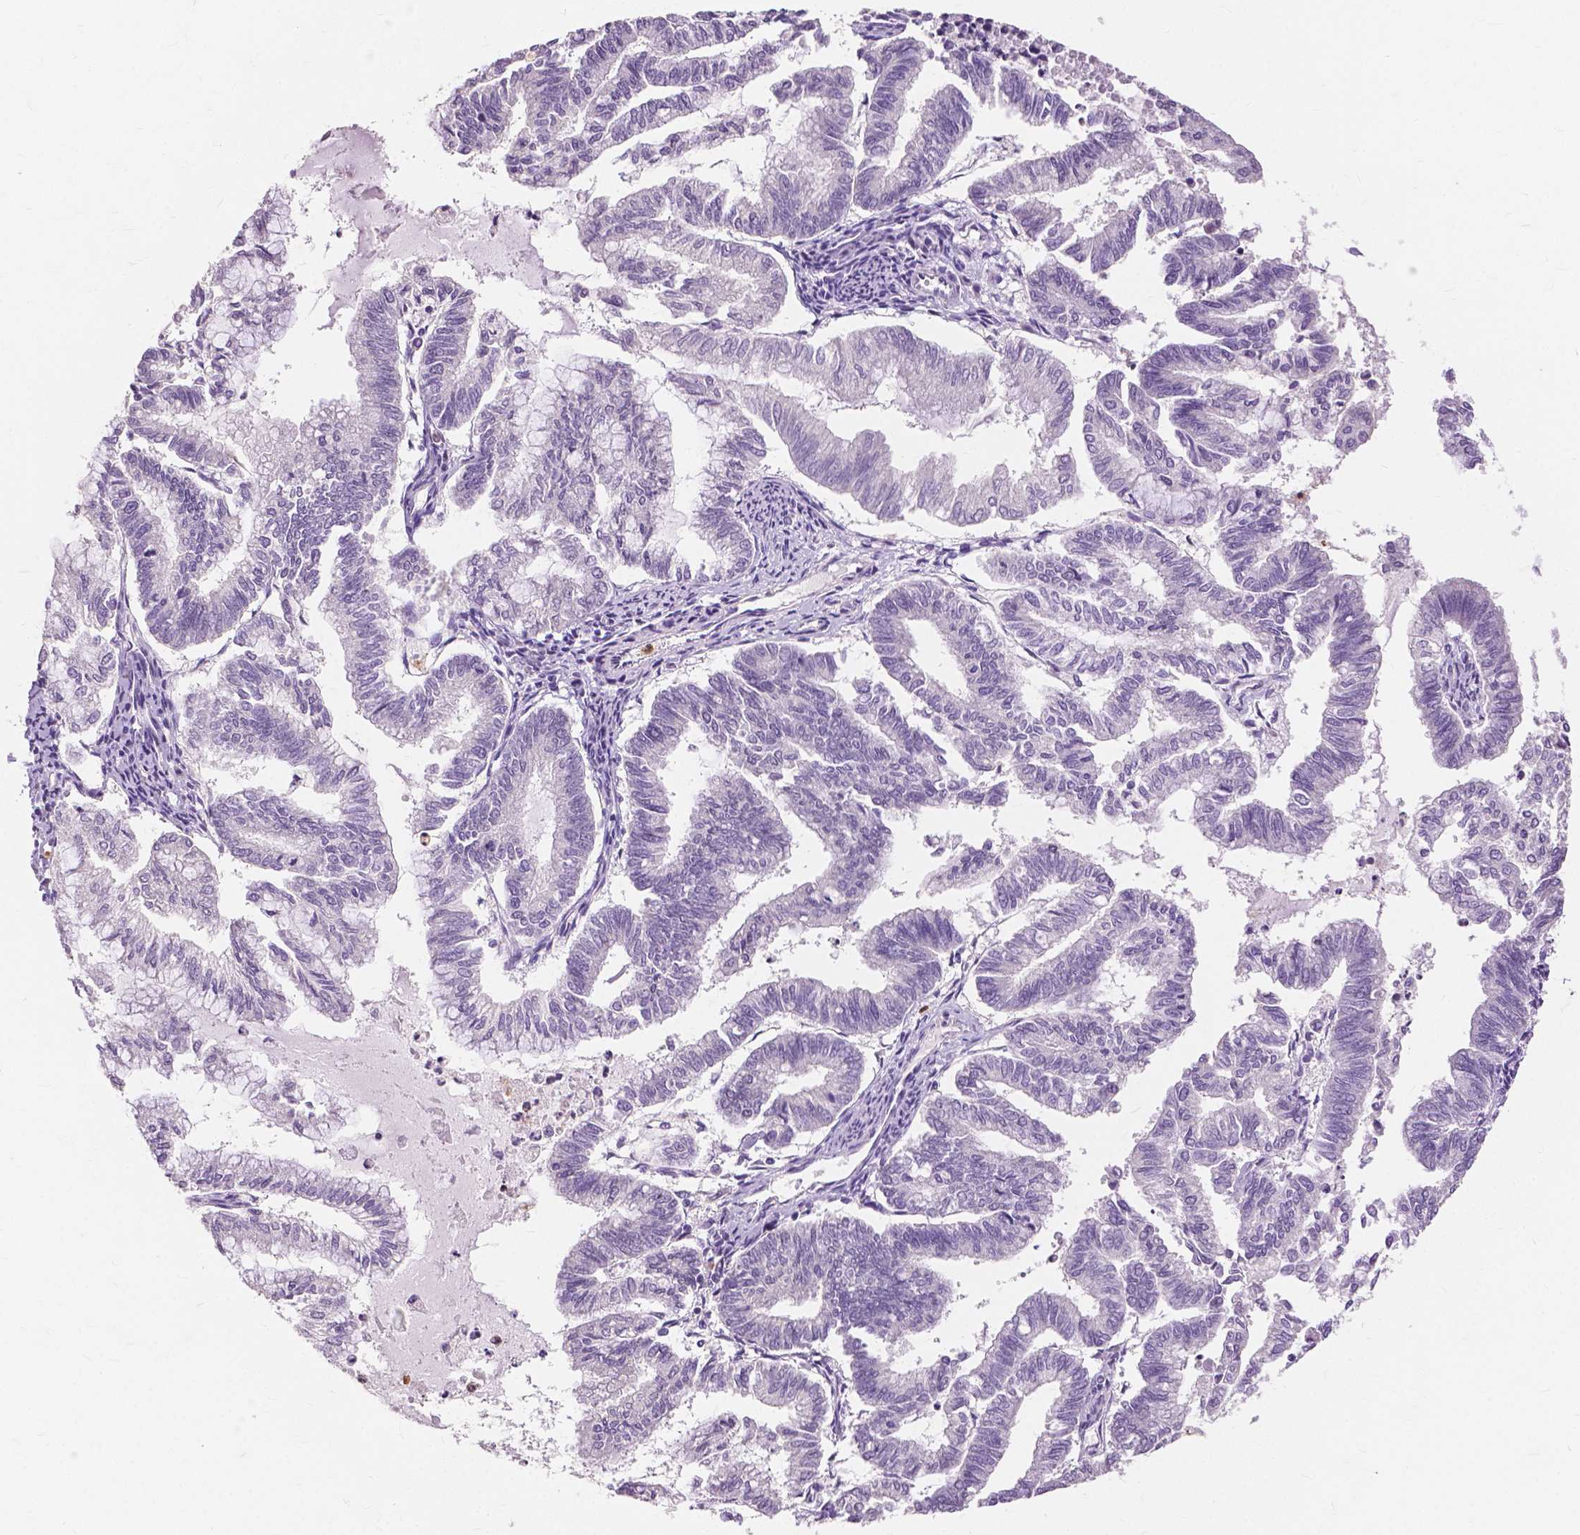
{"staining": {"intensity": "negative", "quantity": "none", "location": "none"}, "tissue": "endometrial cancer", "cell_type": "Tumor cells", "image_type": "cancer", "snomed": [{"axis": "morphology", "description": "Adenocarcinoma, NOS"}, {"axis": "topography", "description": "Endometrium"}], "caption": "This is an immunohistochemistry image of endometrial cancer (adenocarcinoma). There is no expression in tumor cells.", "gene": "CXCR2", "patient": {"sex": "female", "age": 79}}